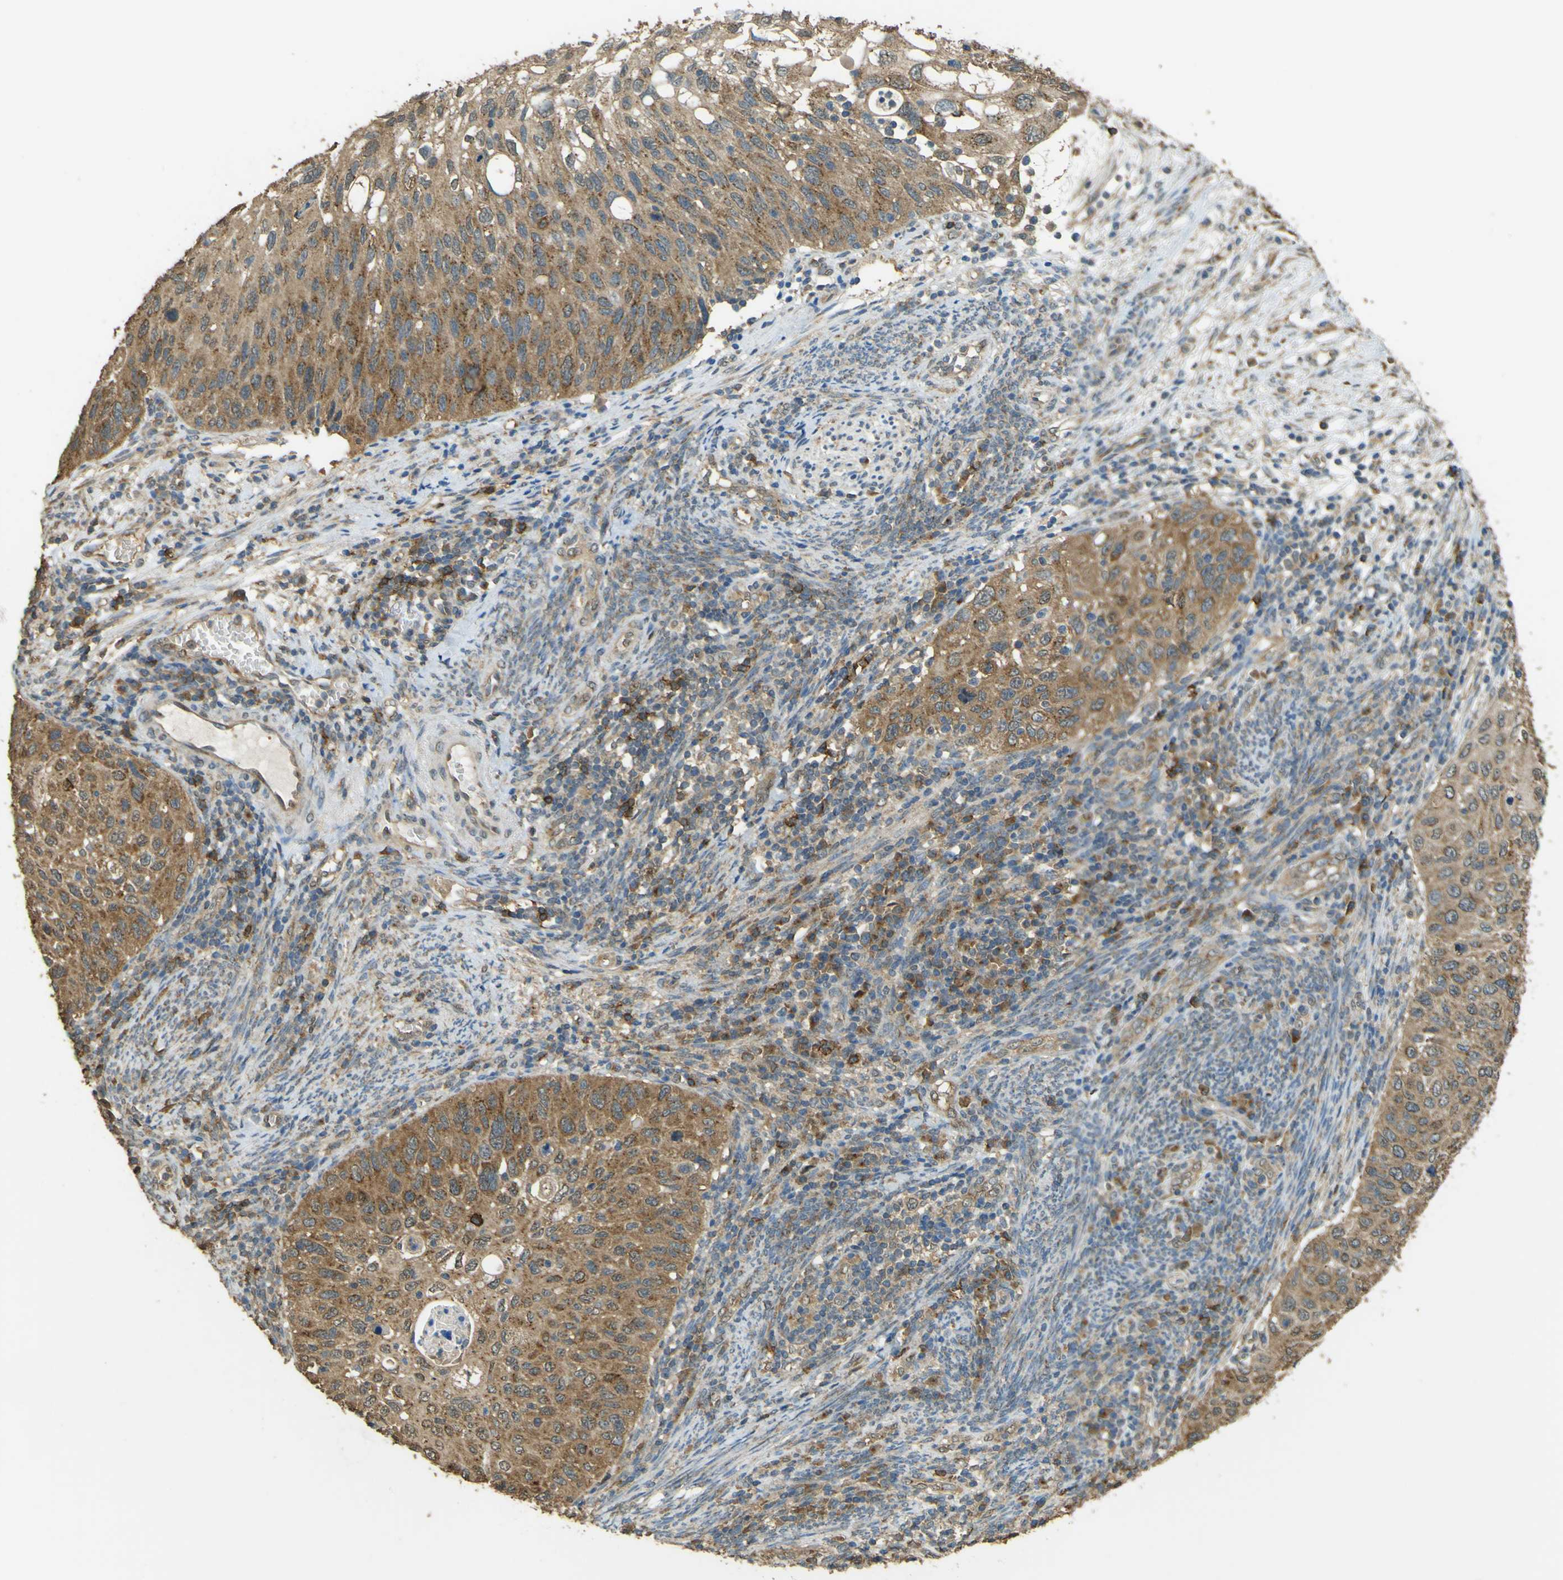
{"staining": {"intensity": "moderate", "quantity": ">75%", "location": "cytoplasmic/membranous"}, "tissue": "cervical cancer", "cell_type": "Tumor cells", "image_type": "cancer", "snomed": [{"axis": "morphology", "description": "Squamous cell carcinoma, NOS"}, {"axis": "topography", "description": "Cervix"}], "caption": "Approximately >75% of tumor cells in human cervical cancer (squamous cell carcinoma) demonstrate moderate cytoplasmic/membranous protein expression as visualized by brown immunohistochemical staining.", "gene": "GOLGA1", "patient": {"sex": "female", "age": 70}}